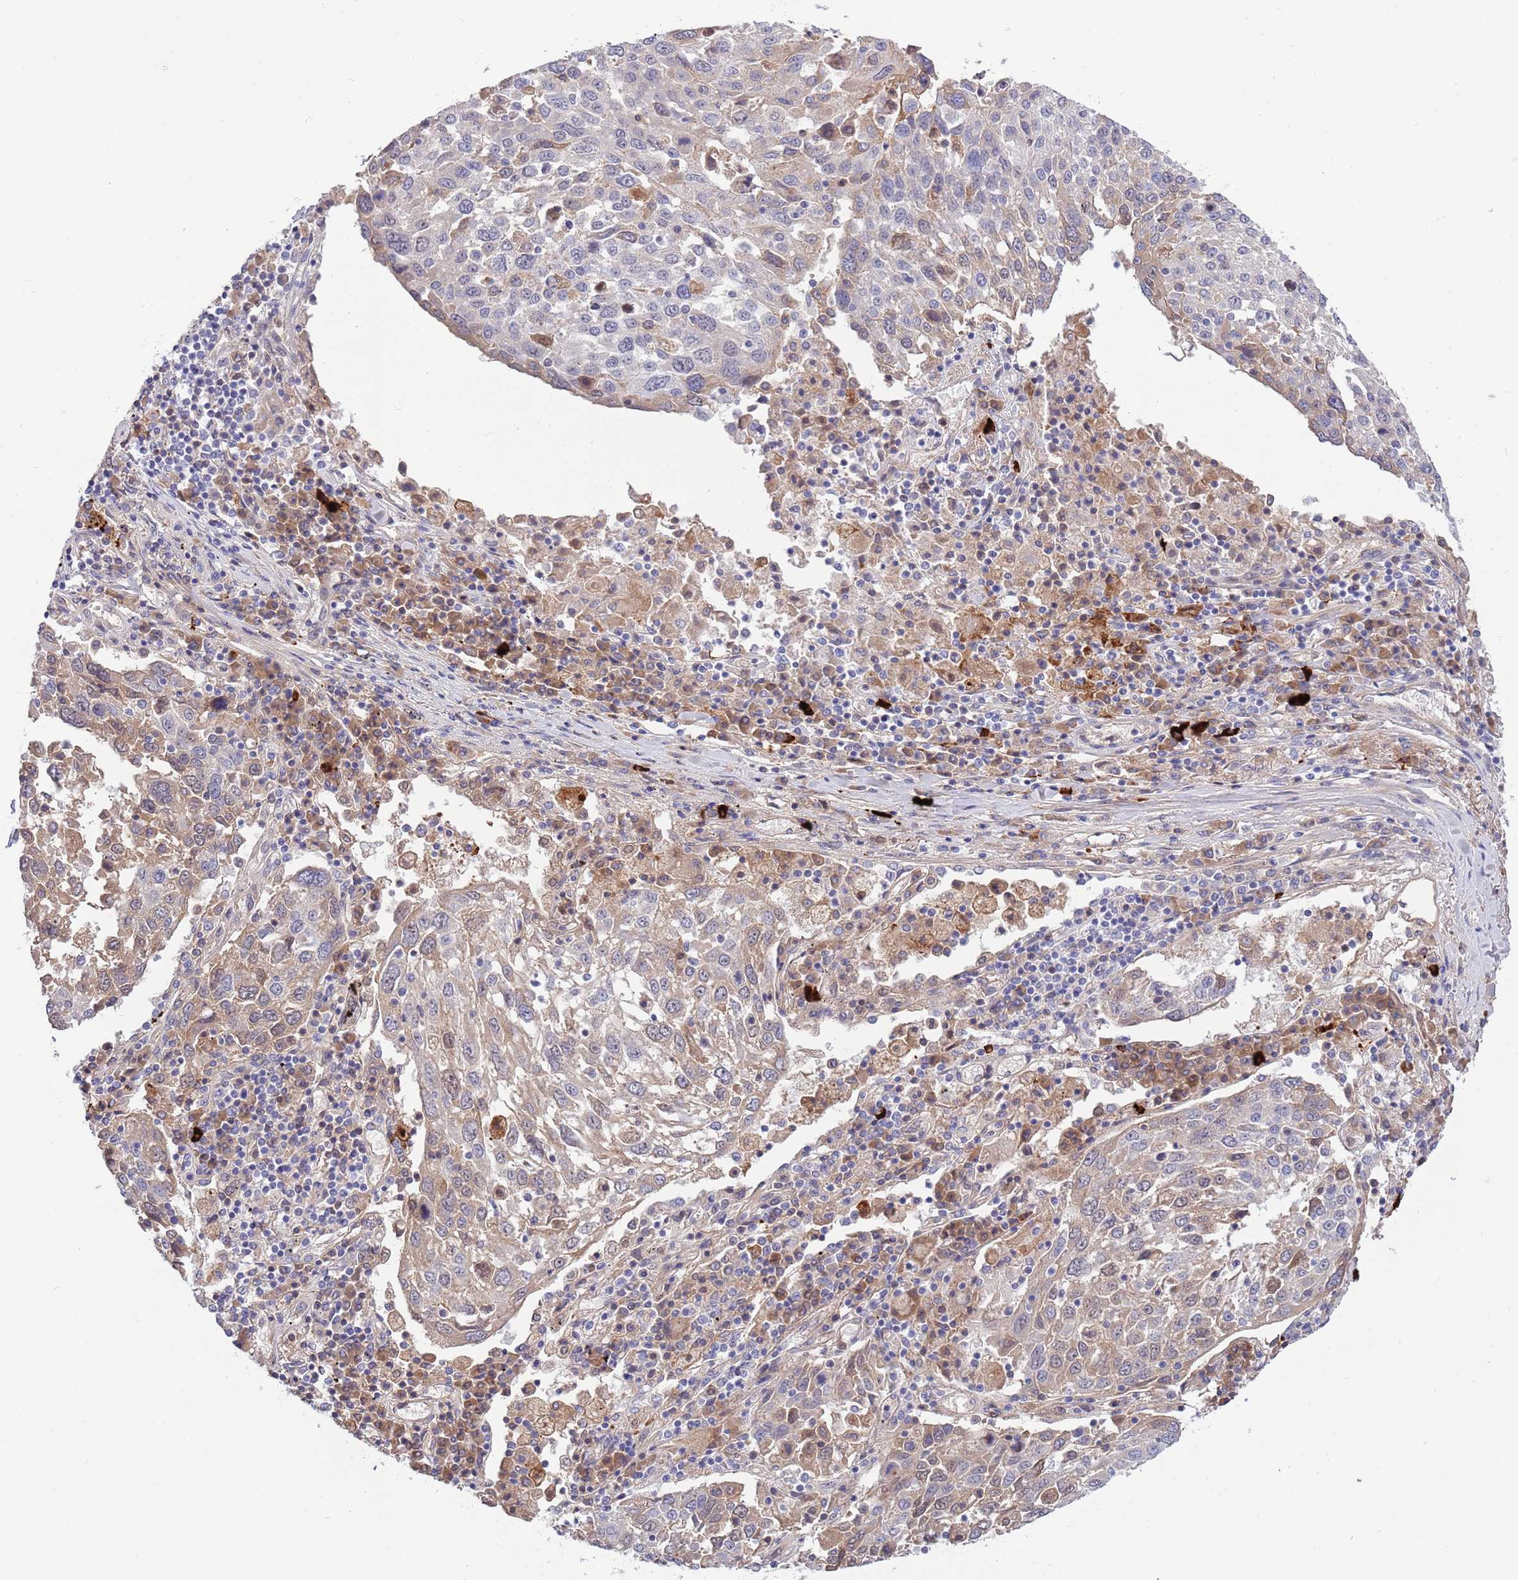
{"staining": {"intensity": "weak", "quantity": "<25%", "location": "cytoplasmic/membranous"}, "tissue": "lung cancer", "cell_type": "Tumor cells", "image_type": "cancer", "snomed": [{"axis": "morphology", "description": "Squamous cell carcinoma, NOS"}, {"axis": "topography", "description": "Lung"}], "caption": "Immunohistochemical staining of human squamous cell carcinoma (lung) reveals no significant staining in tumor cells.", "gene": "NLRP6", "patient": {"sex": "male", "age": 65}}